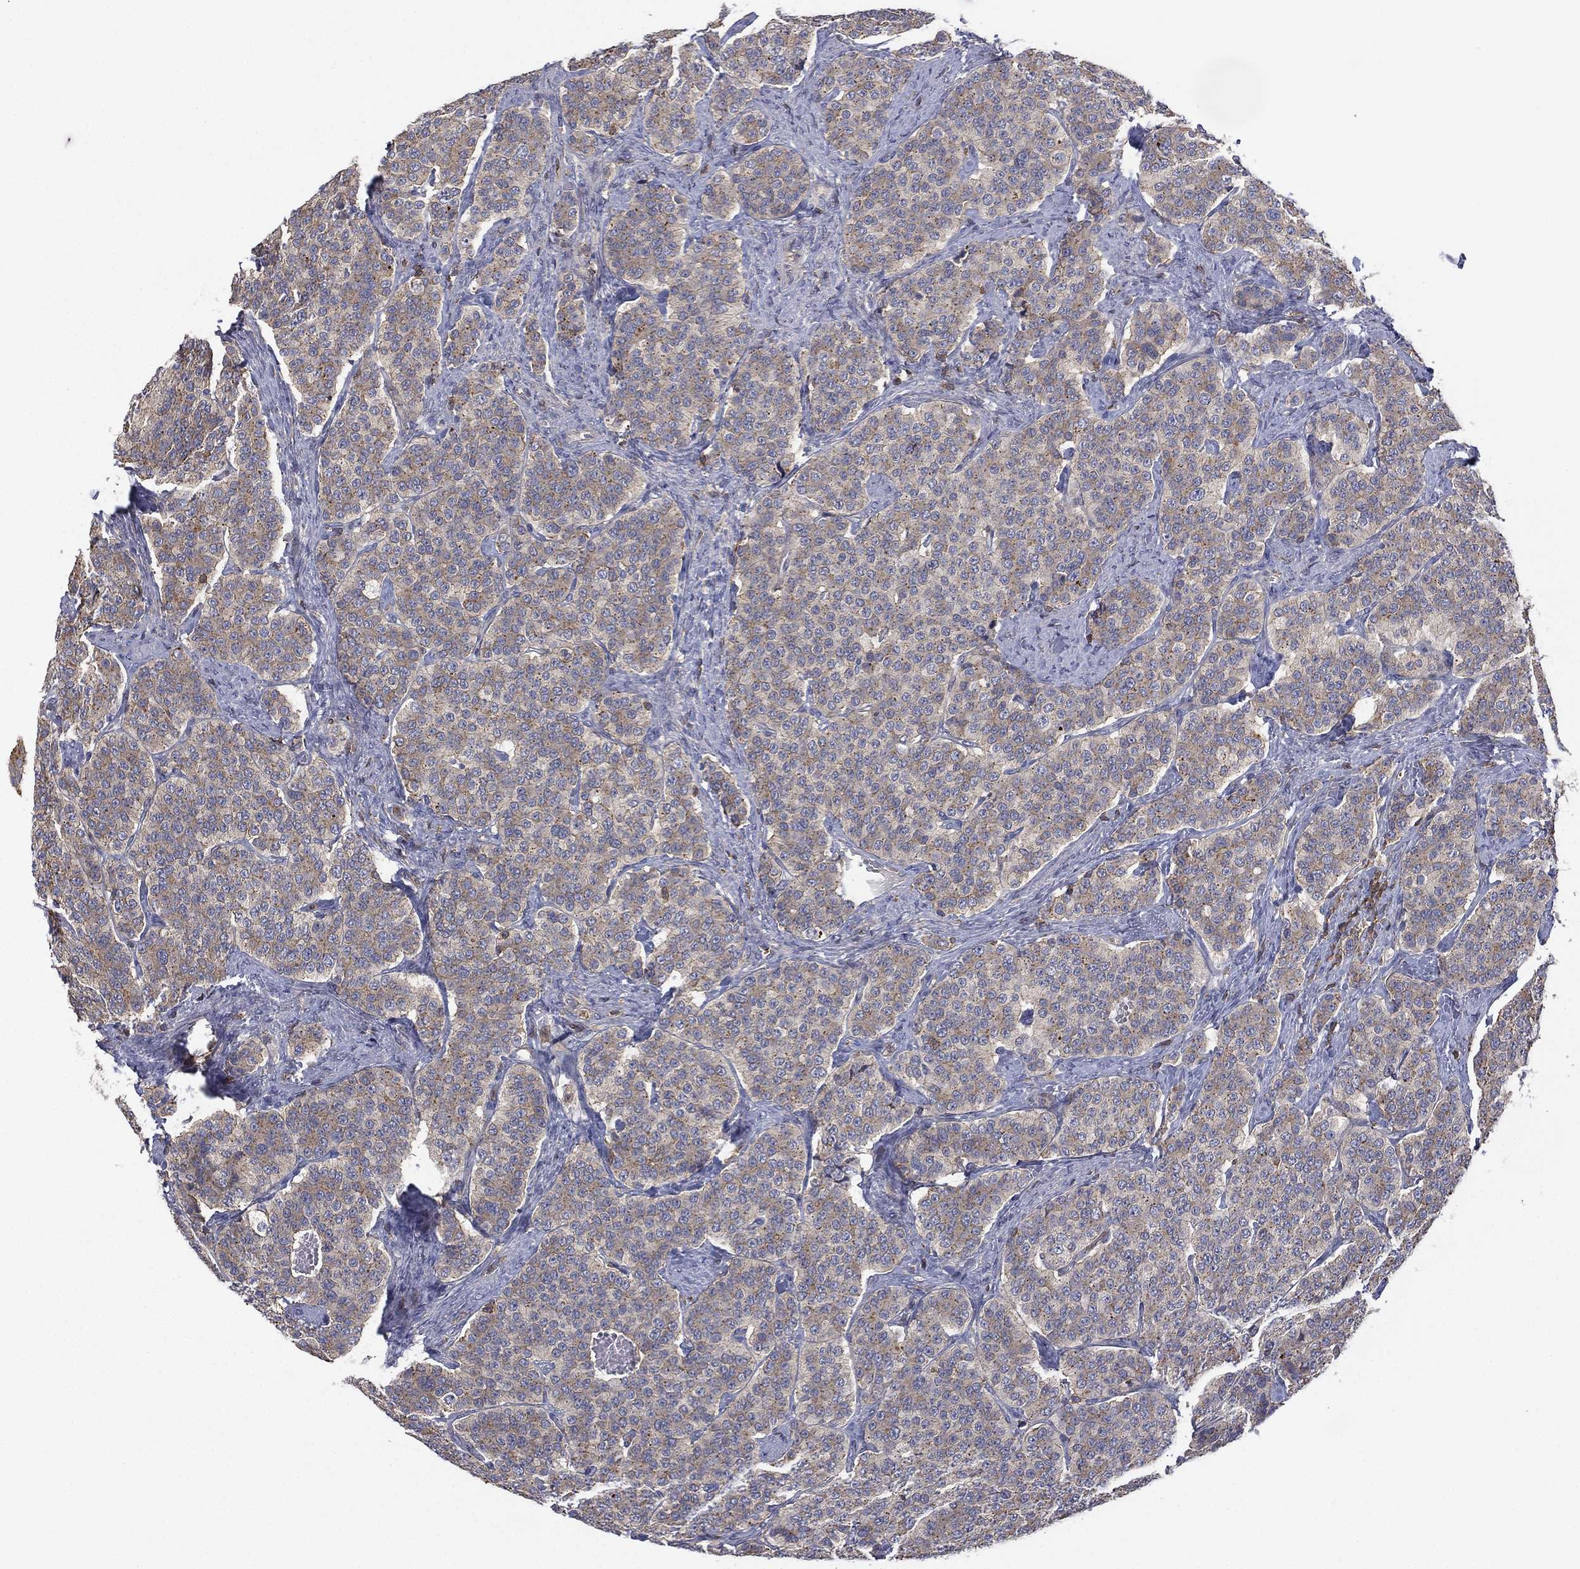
{"staining": {"intensity": "weak", "quantity": "25%-75%", "location": "cytoplasmic/membranous"}, "tissue": "carcinoid", "cell_type": "Tumor cells", "image_type": "cancer", "snomed": [{"axis": "morphology", "description": "Carcinoid, malignant, NOS"}, {"axis": "topography", "description": "Small intestine"}], "caption": "Malignant carcinoid was stained to show a protein in brown. There is low levels of weak cytoplasmic/membranous positivity in about 25%-75% of tumor cells. (Stains: DAB (3,3'-diaminobenzidine) in brown, nuclei in blue, Microscopy: brightfield microscopy at high magnification).", "gene": "DOCK8", "patient": {"sex": "female", "age": 58}}